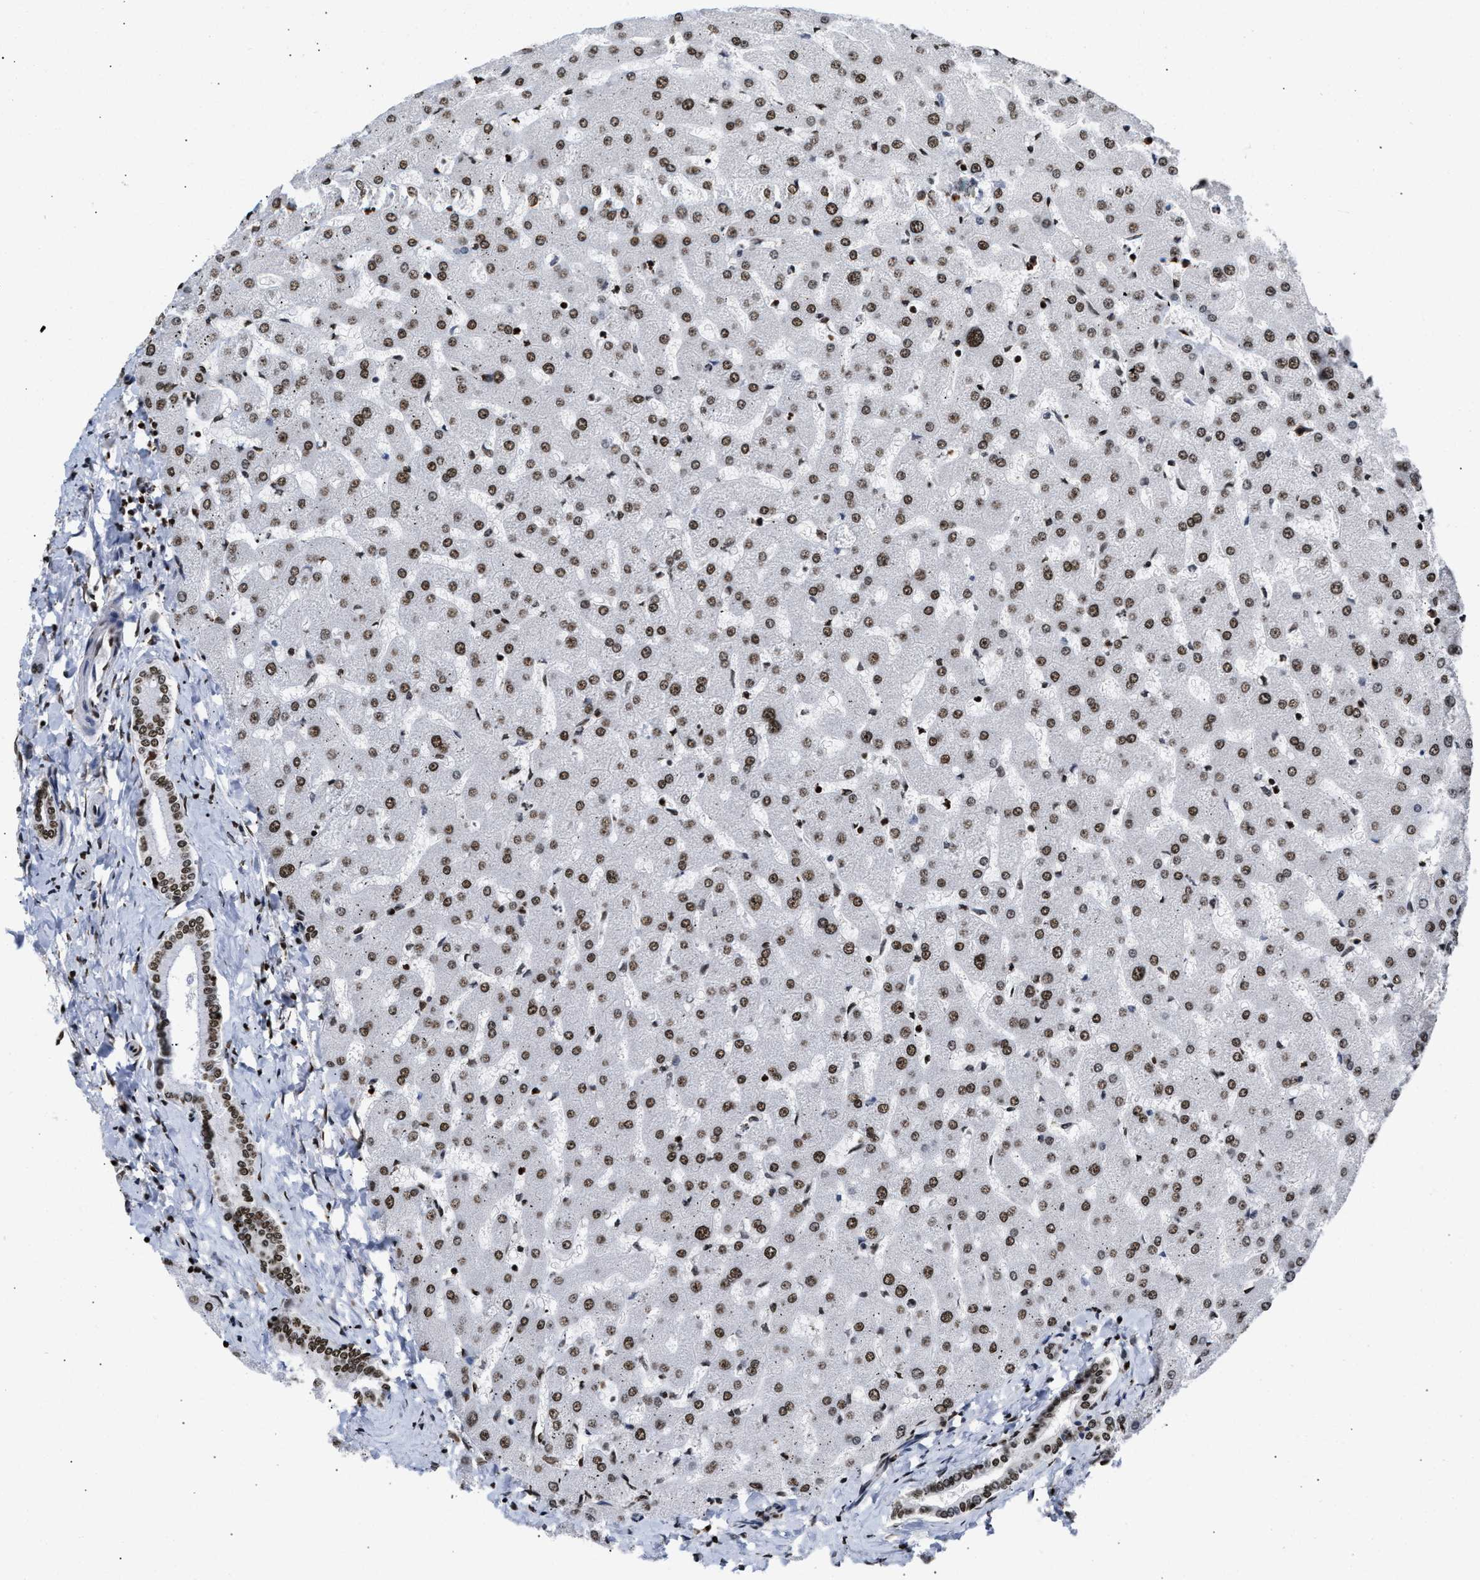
{"staining": {"intensity": "strong", "quantity": ">75%", "location": "nuclear"}, "tissue": "liver", "cell_type": "Cholangiocytes", "image_type": "normal", "snomed": [{"axis": "morphology", "description": "Normal tissue, NOS"}, {"axis": "topography", "description": "Liver"}], "caption": "Immunohistochemical staining of unremarkable liver exhibits high levels of strong nuclear positivity in approximately >75% of cholangiocytes.", "gene": "PSIP1", "patient": {"sex": "female", "age": 63}}